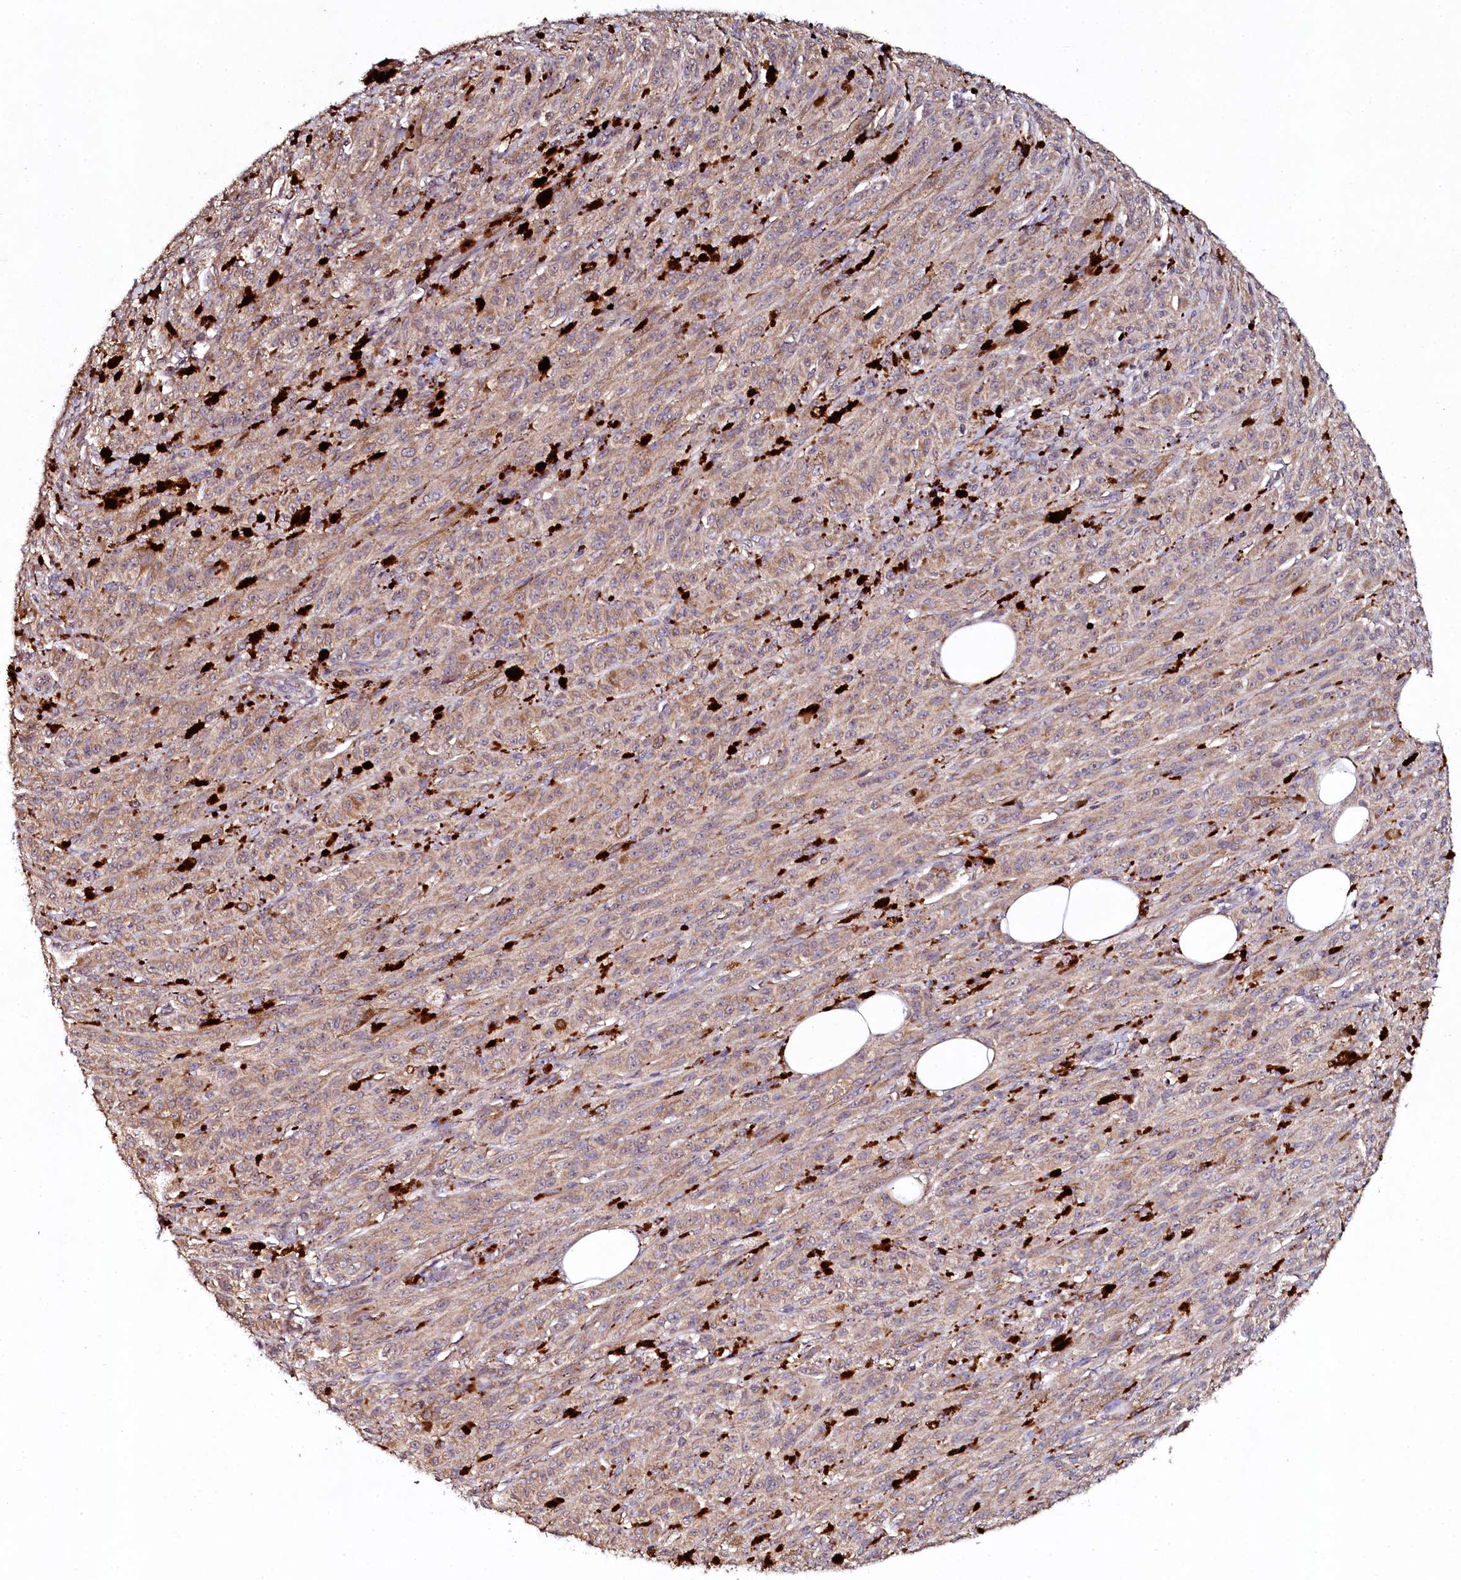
{"staining": {"intensity": "moderate", "quantity": "25%-75%", "location": "cytoplasmic/membranous"}, "tissue": "melanoma", "cell_type": "Tumor cells", "image_type": "cancer", "snomed": [{"axis": "morphology", "description": "Malignant melanoma, NOS"}, {"axis": "topography", "description": "Skin"}], "caption": "Brown immunohistochemical staining in human malignant melanoma shows moderate cytoplasmic/membranous staining in approximately 25%-75% of tumor cells. Using DAB (brown) and hematoxylin (blue) stains, captured at high magnification using brightfield microscopy.", "gene": "SEC24C", "patient": {"sex": "female", "age": 52}}